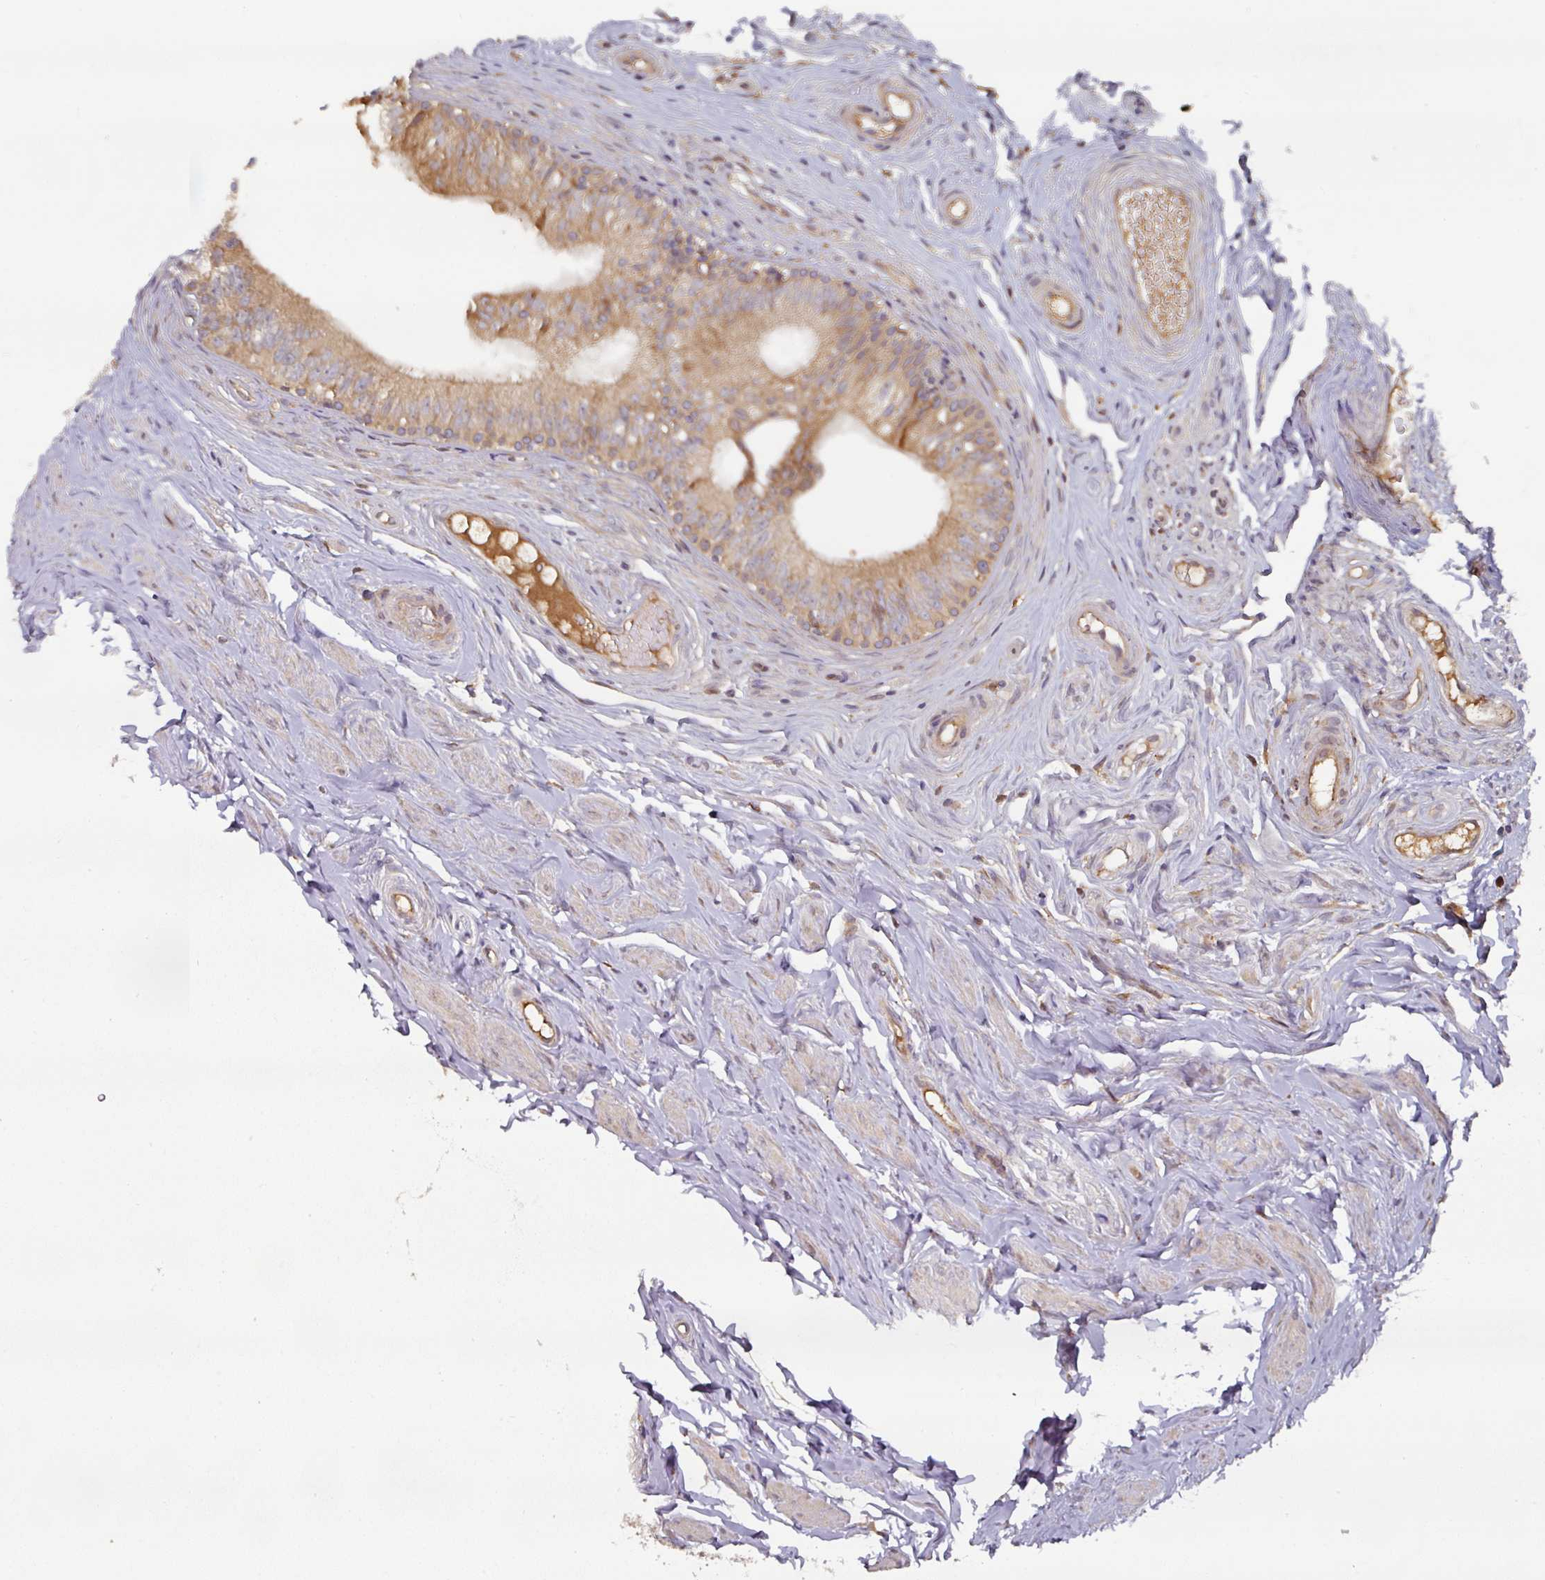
{"staining": {"intensity": "strong", "quantity": ">75%", "location": "cytoplasmic/membranous"}, "tissue": "epididymis", "cell_type": "Glandular cells", "image_type": "normal", "snomed": [{"axis": "morphology", "description": "Normal tissue, NOS"}, {"axis": "morphology", "description": "Seminoma, NOS"}, {"axis": "topography", "description": "Testis"}, {"axis": "topography", "description": "Epididymis"}], "caption": "Human epididymis stained for a protein (brown) demonstrates strong cytoplasmic/membranous positive expression in approximately >75% of glandular cells.", "gene": "CEP95", "patient": {"sex": "male", "age": 45}}